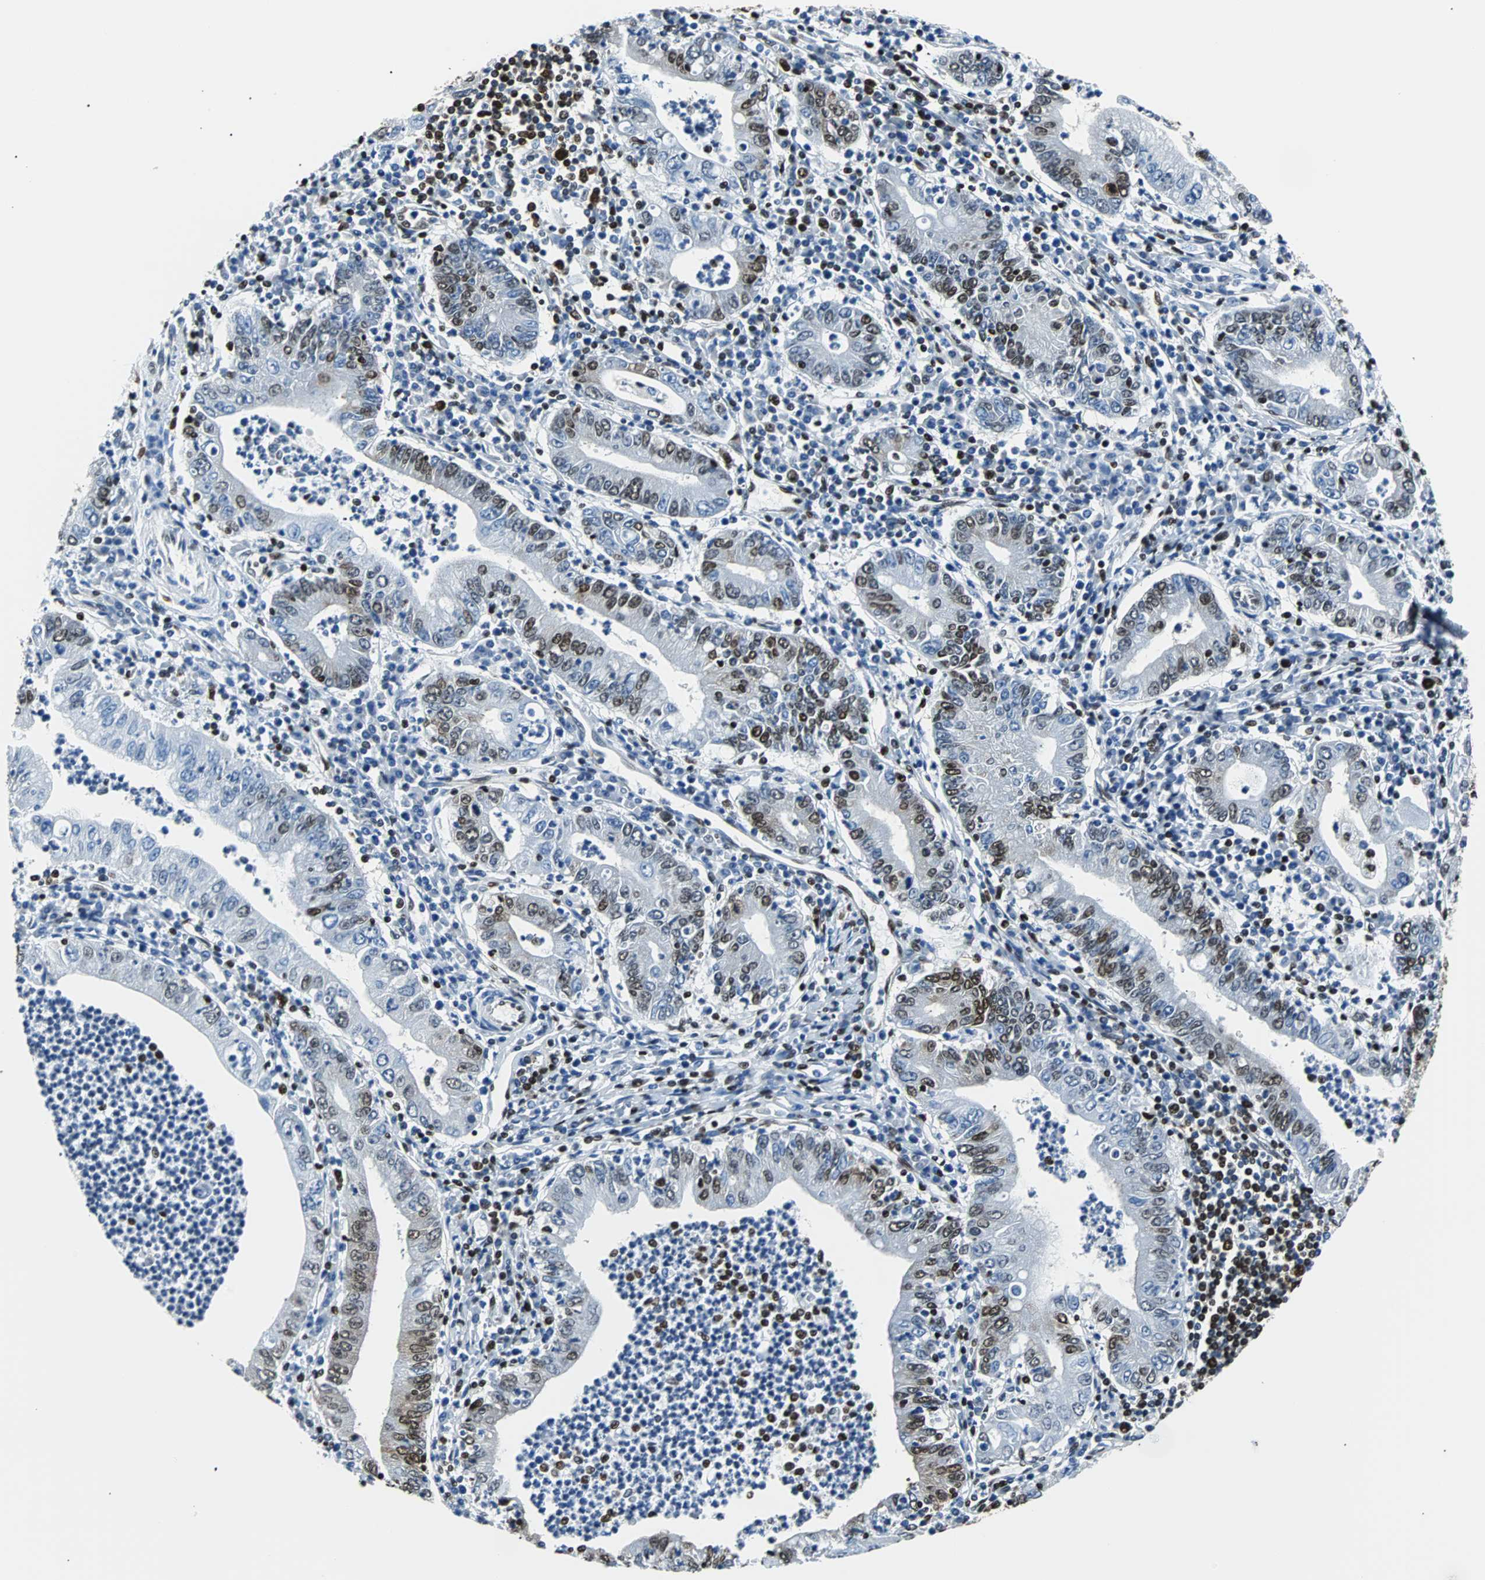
{"staining": {"intensity": "strong", "quantity": "25%-75%", "location": "cytoplasmic/membranous,nuclear"}, "tissue": "stomach cancer", "cell_type": "Tumor cells", "image_type": "cancer", "snomed": [{"axis": "morphology", "description": "Normal tissue, NOS"}, {"axis": "morphology", "description": "Adenocarcinoma, NOS"}, {"axis": "topography", "description": "Esophagus"}, {"axis": "topography", "description": "Stomach, upper"}, {"axis": "topography", "description": "Peripheral nerve tissue"}], "caption": "Immunohistochemistry of human stomach cancer reveals high levels of strong cytoplasmic/membranous and nuclear expression in about 25%-75% of tumor cells. Immunohistochemistry stains the protein in brown and the nuclei are stained blue.", "gene": "FUBP1", "patient": {"sex": "male", "age": 62}}